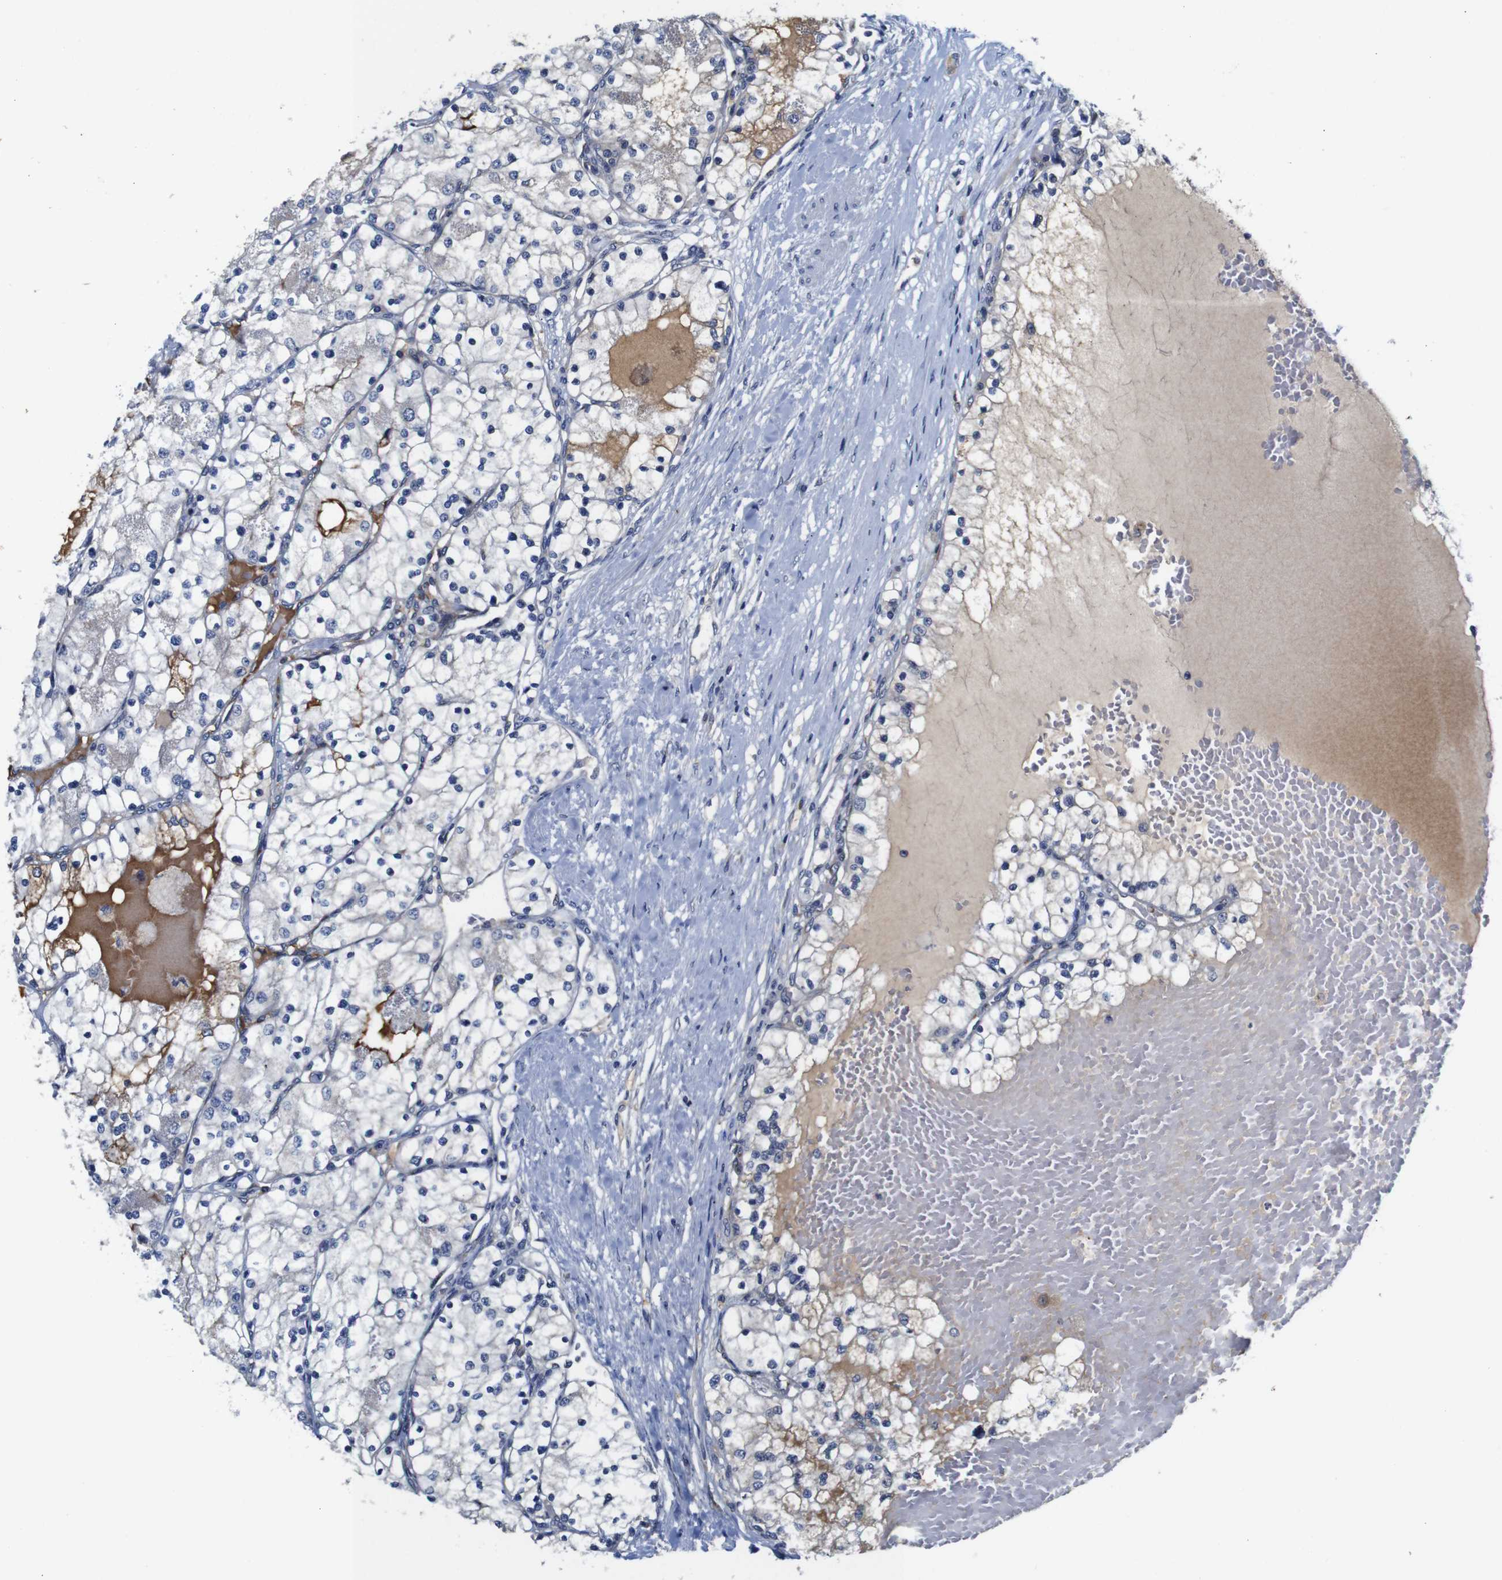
{"staining": {"intensity": "negative", "quantity": "none", "location": "none"}, "tissue": "renal cancer", "cell_type": "Tumor cells", "image_type": "cancer", "snomed": [{"axis": "morphology", "description": "Adenocarcinoma, NOS"}, {"axis": "topography", "description": "Kidney"}], "caption": "The immunohistochemistry photomicrograph has no significant staining in tumor cells of adenocarcinoma (renal) tissue.", "gene": "FURIN", "patient": {"sex": "male", "age": 68}}